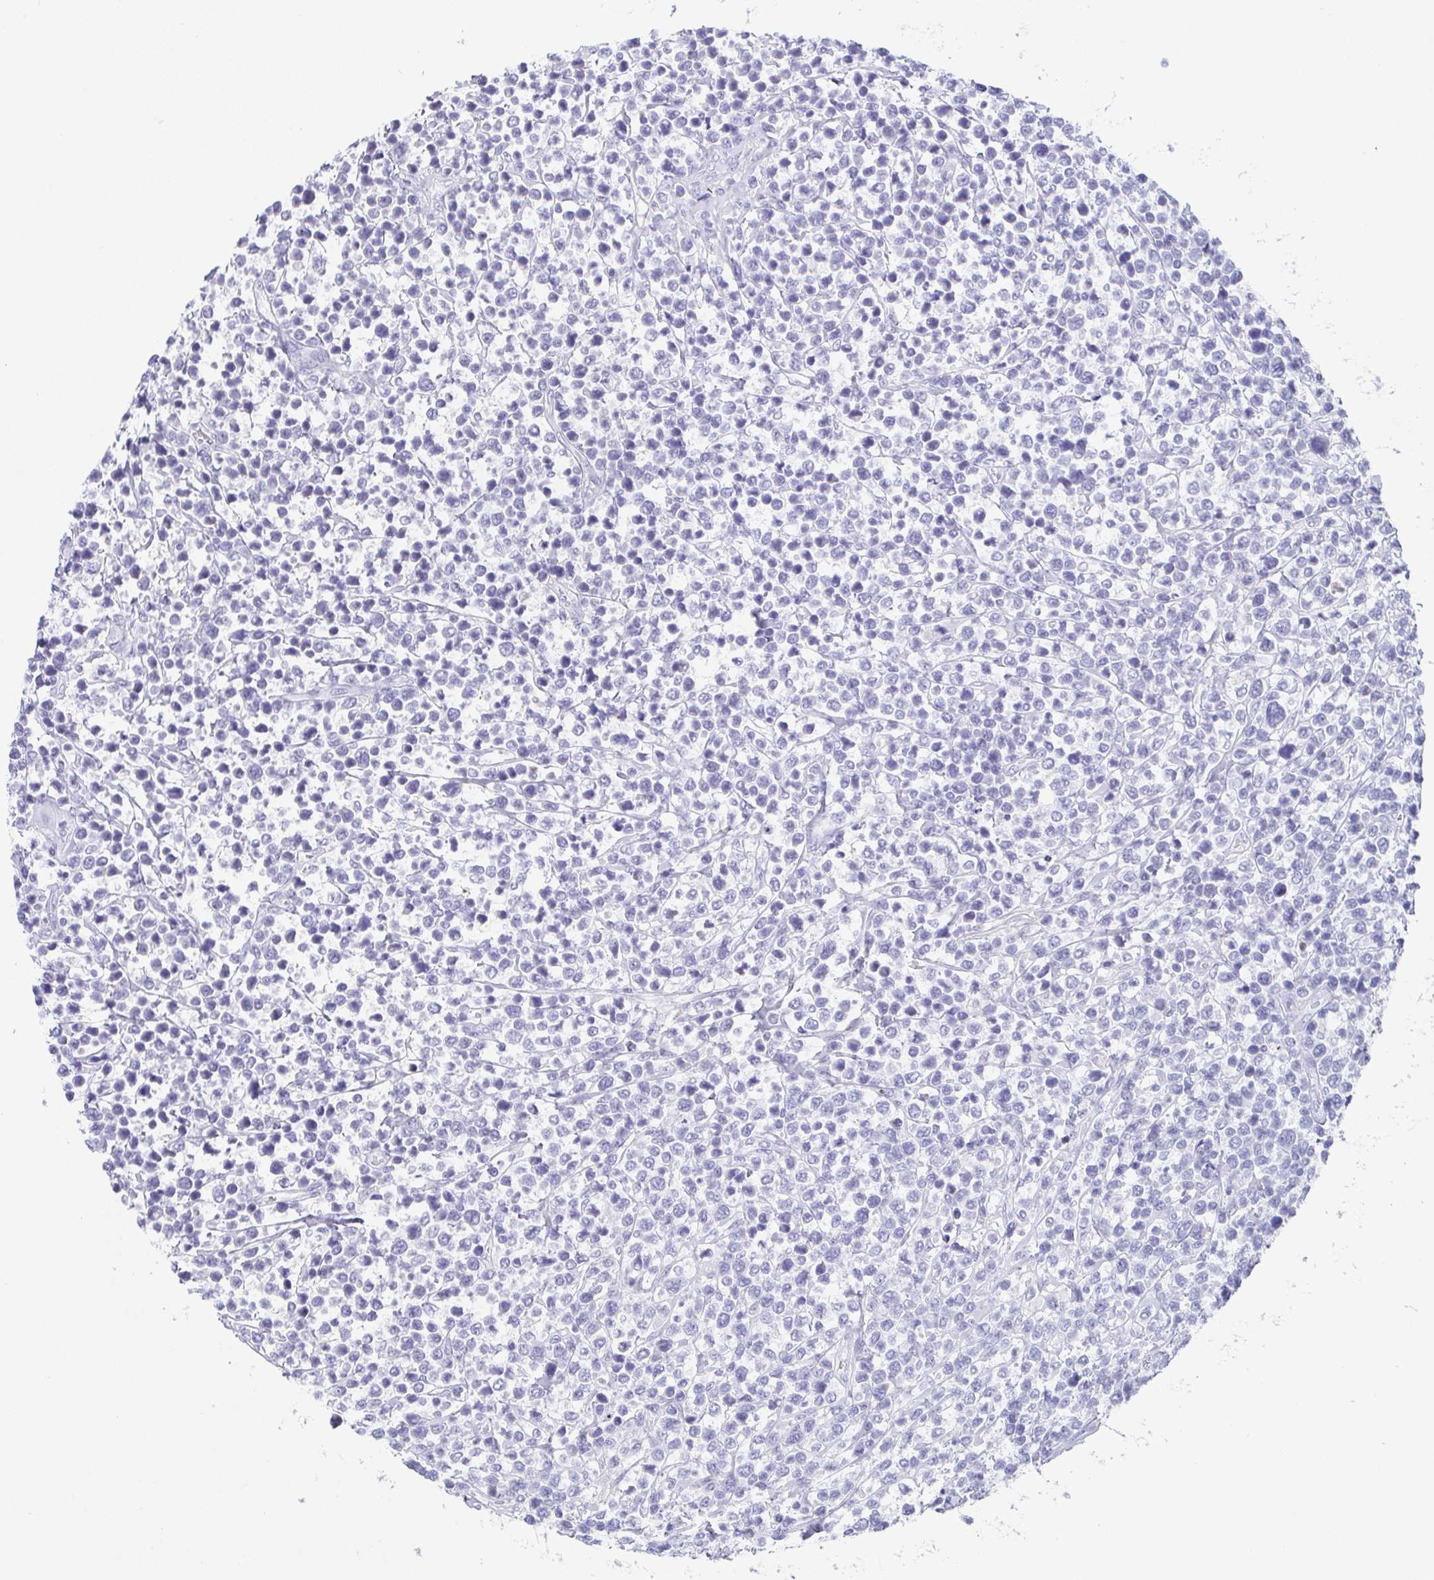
{"staining": {"intensity": "negative", "quantity": "none", "location": "none"}, "tissue": "lymphoma", "cell_type": "Tumor cells", "image_type": "cancer", "snomed": [{"axis": "morphology", "description": "Malignant lymphoma, non-Hodgkin's type, High grade"}, {"axis": "topography", "description": "Soft tissue"}], "caption": "IHC photomicrograph of human malignant lymphoma, non-Hodgkin's type (high-grade) stained for a protein (brown), which reveals no expression in tumor cells.", "gene": "TEX19", "patient": {"sex": "female", "age": 56}}